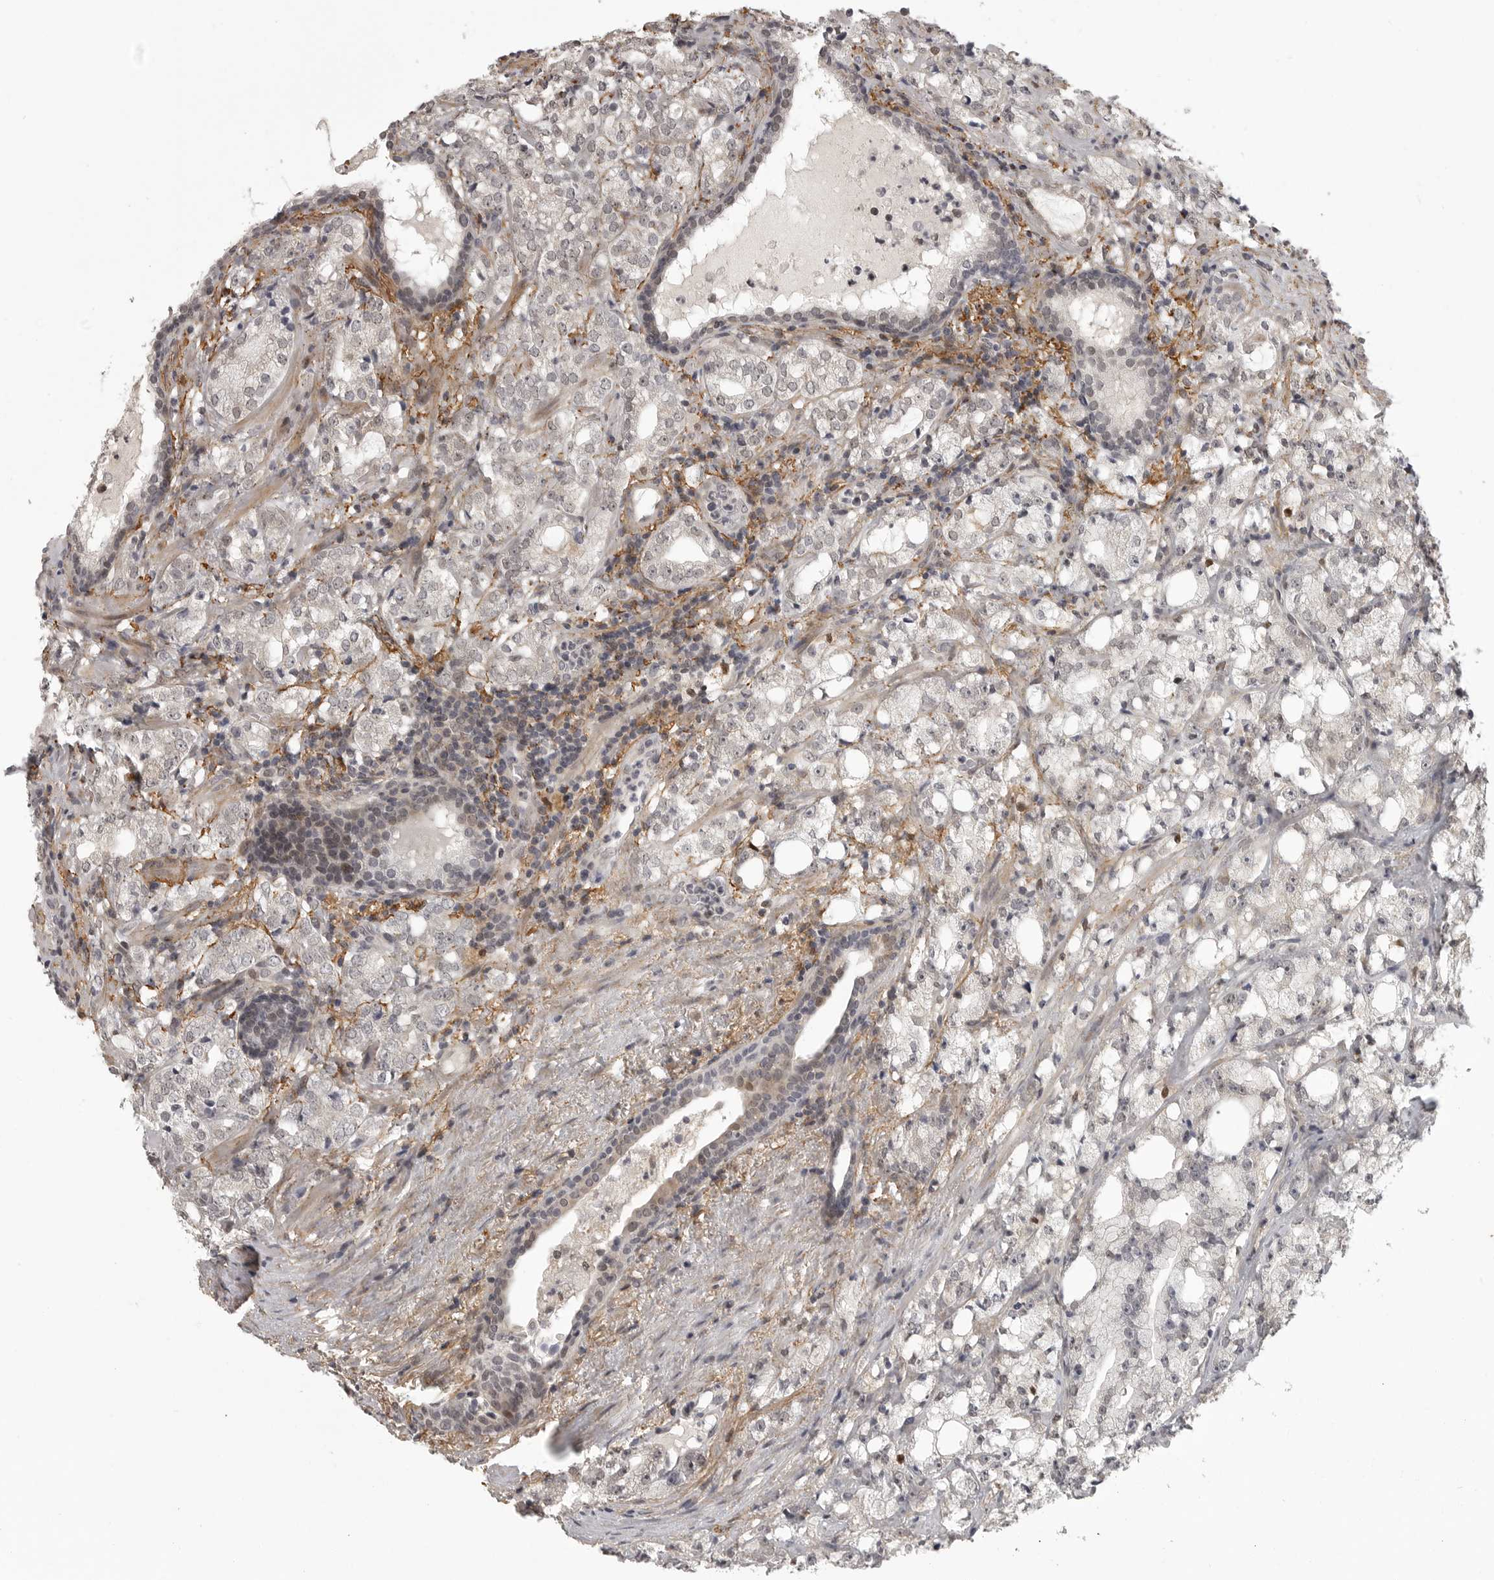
{"staining": {"intensity": "weak", "quantity": "25%-75%", "location": "nuclear"}, "tissue": "prostate cancer", "cell_type": "Tumor cells", "image_type": "cancer", "snomed": [{"axis": "morphology", "description": "Adenocarcinoma, High grade"}, {"axis": "topography", "description": "Prostate"}], "caption": "High-grade adenocarcinoma (prostate) stained with DAB (3,3'-diaminobenzidine) immunohistochemistry (IHC) displays low levels of weak nuclear expression in approximately 25%-75% of tumor cells.", "gene": "UROD", "patient": {"sex": "male", "age": 64}}